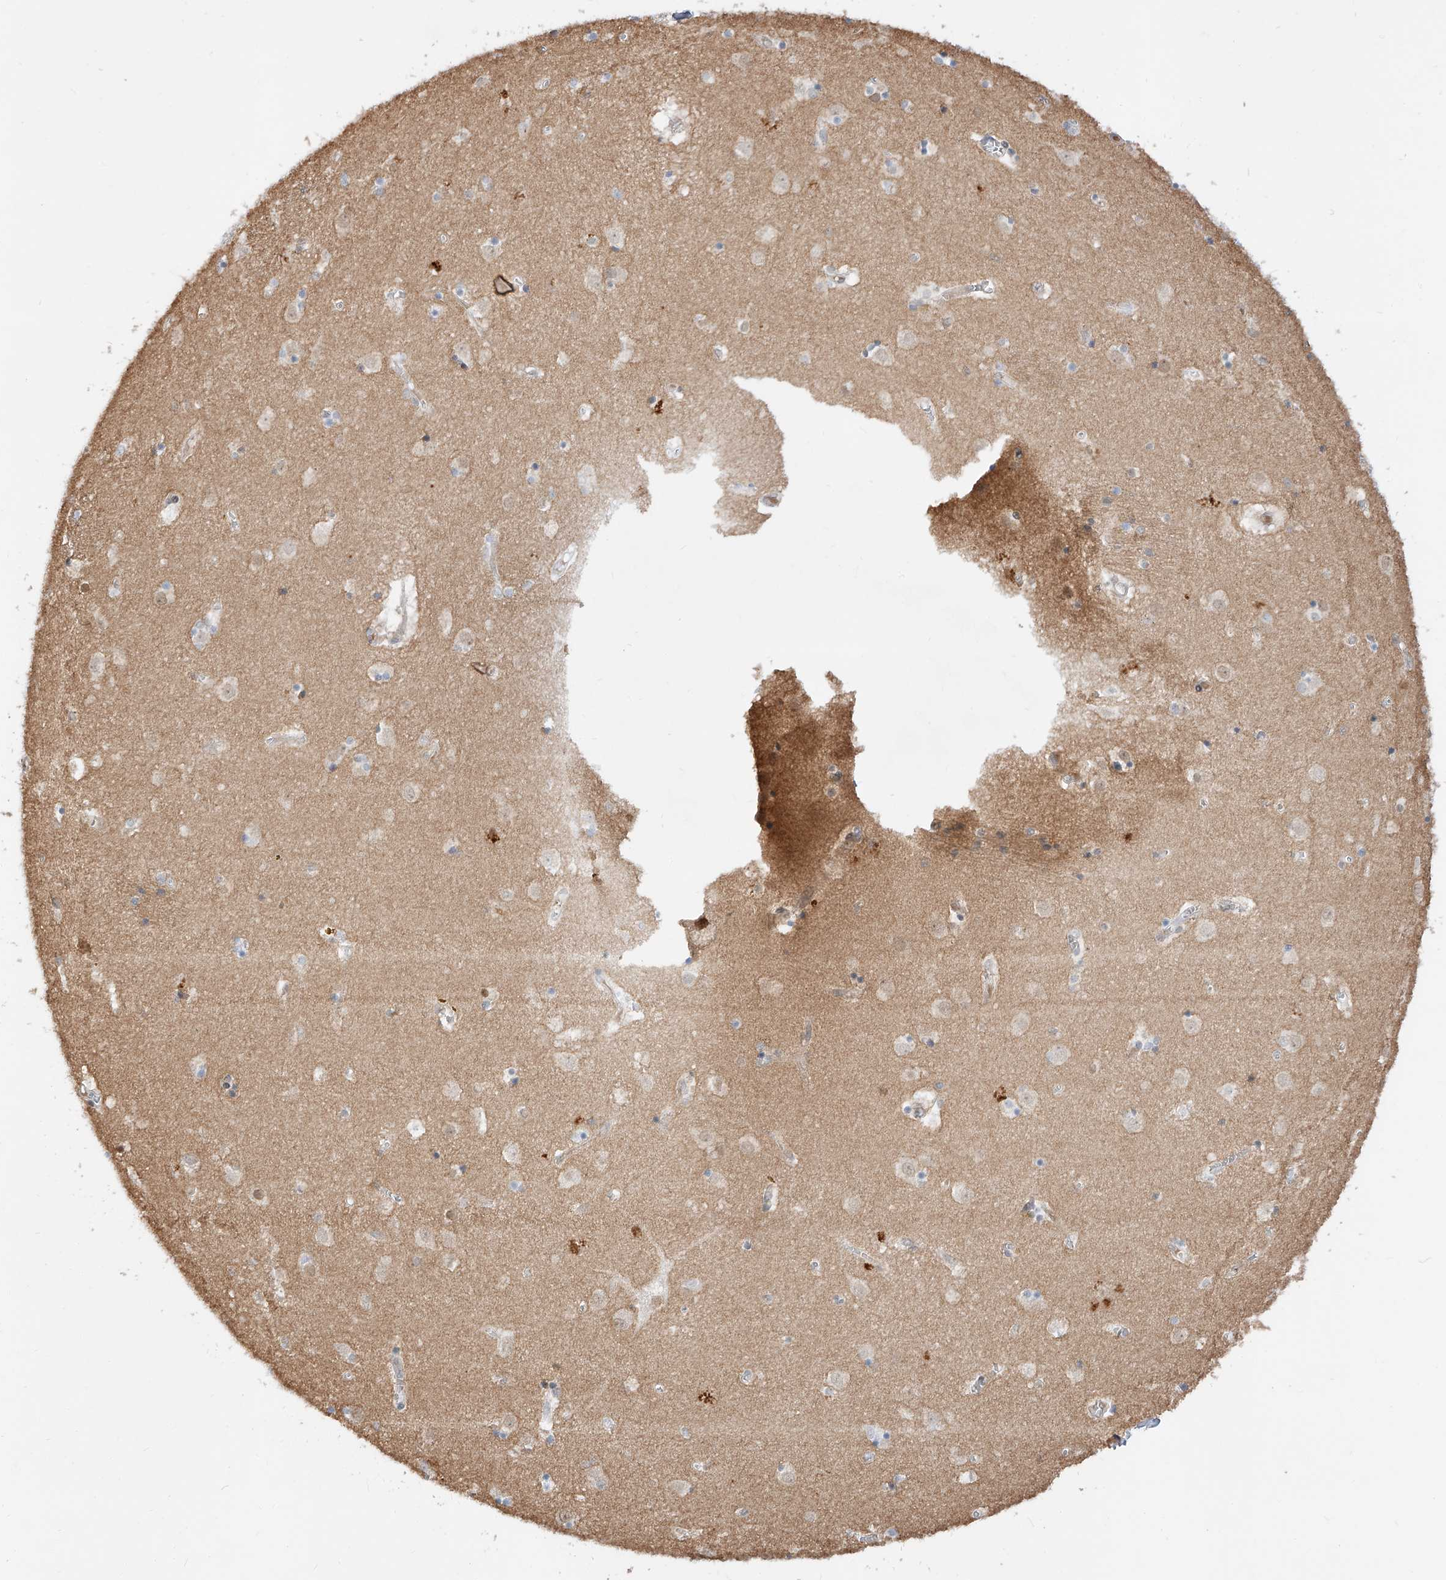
{"staining": {"intensity": "negative", "quantity": "none", "location": "none"}, "tissue": "caudate", "cell_type": "Glial cells", "image_type": "normal", "snomed": [{"axis": "morphology", "description": "Normal tissue, NOS"}, {"axis": "topography", "description": "Lateral ventricle wall"}], "caption": "An IHC photomicrograph of normal caudate is shown. There is no staining in glial cells of caudate.", "gene": "DIRAS3", "patient": {"sex": "male", "age": 70}}